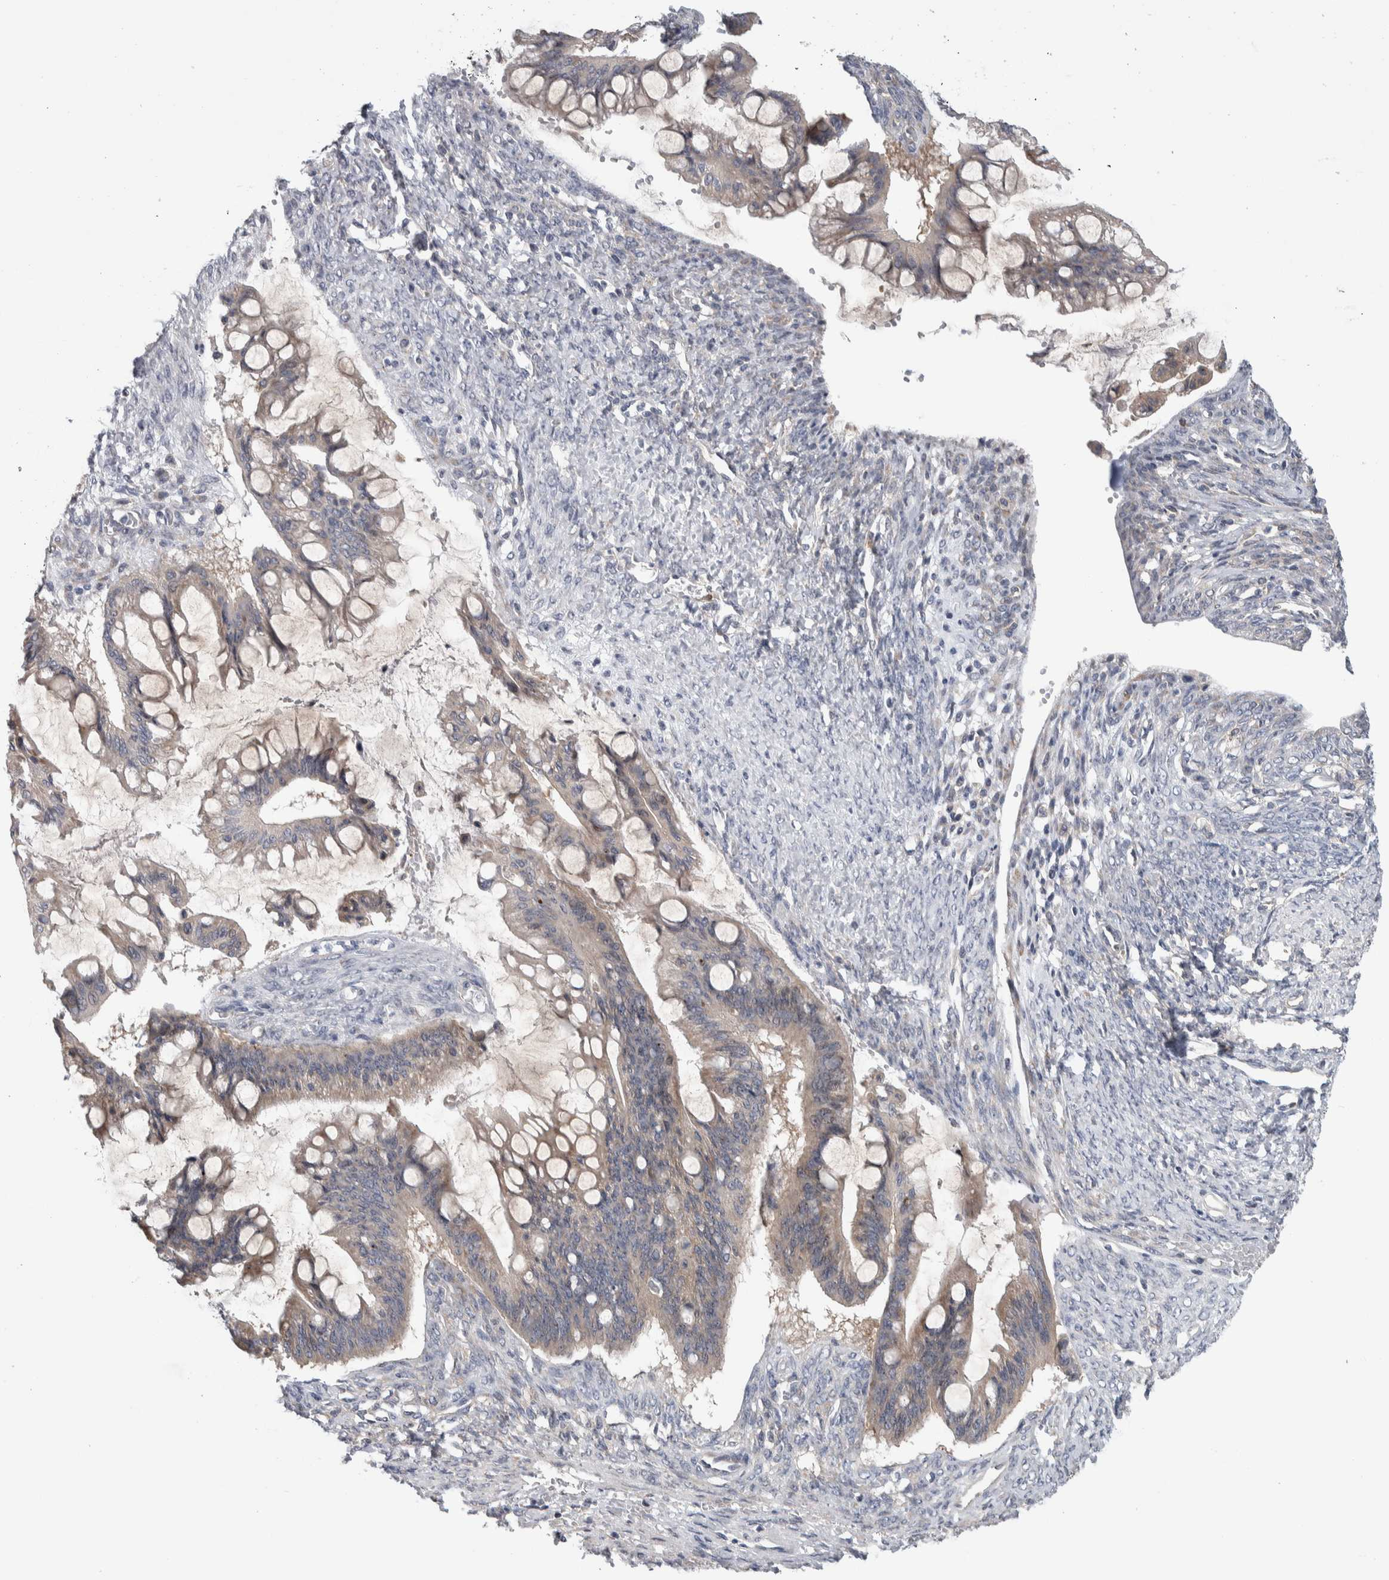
{"staining": {"intensity": "weak", "quantity": ">75%", "location": "cytoplasmic/membranous"}, "tissue": "ovarian cancer", "cell_type": "Tumor cells", "image_type": "cancer", "snomed": [{"axis": "morphology", "description": "Cystadenocarcinoma, mucinous, NOS"}, {"axis": "topography", "description": "Ovary"}], "caption": "Protein positivity by immunohistochemistry (IHC) exhibits weak cytoplasmic/membranous expression in about >75% of tumor cells in ovarian cancer.", "gene": "IBTK", "patient": {"sex": "female", "age": 73}}